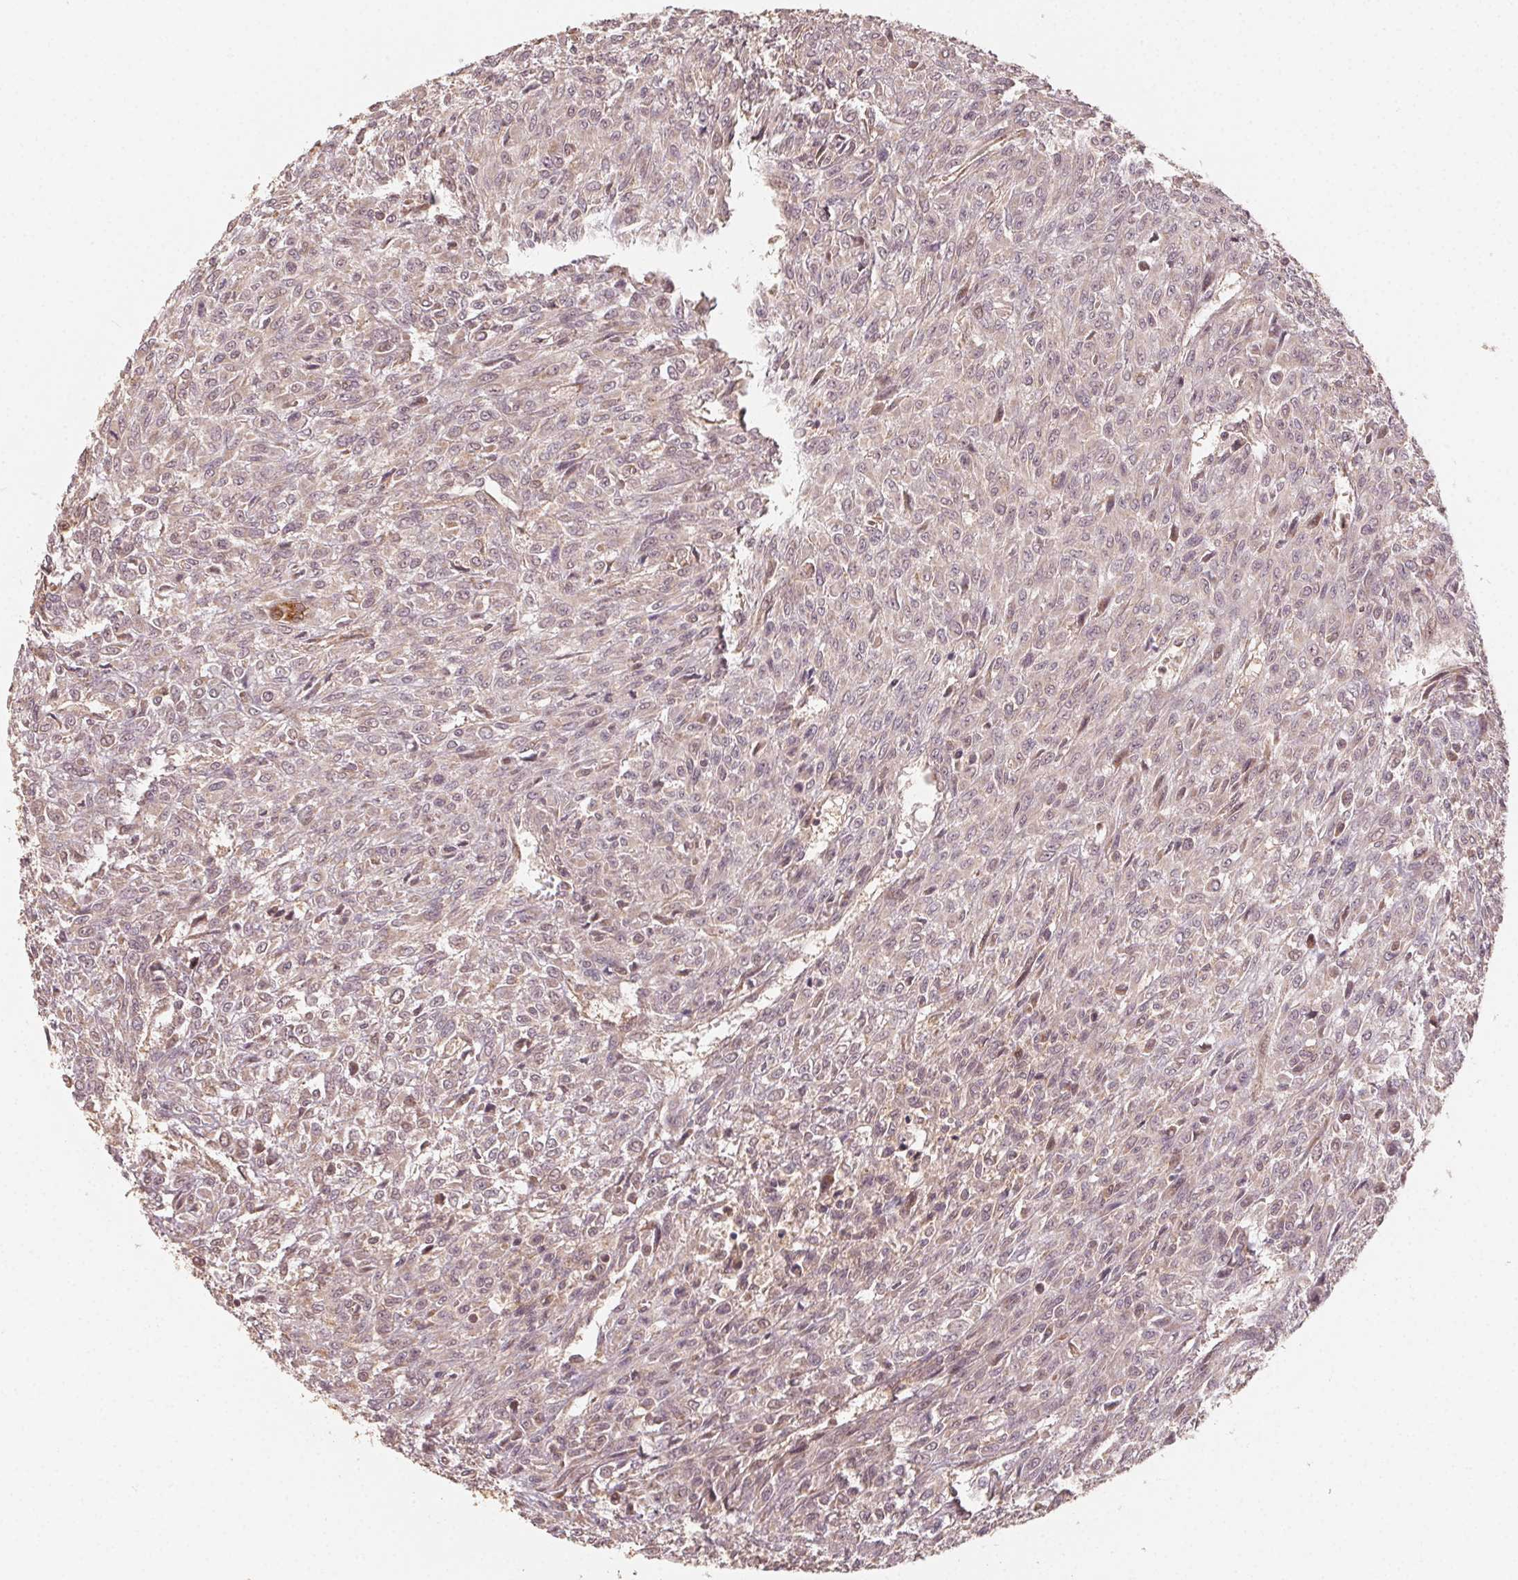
{"staining": {"intensity": "weak", "quantity": "<25%", "location": "cytoplasmic/membranous"}, "tissue": "renal cancer", "cell_type": "Tumor cells", "image_type": "cancer", "snomed": [{"axis": "morphology", "description": "Adenocarcinoma, NOS"}, {"axis": "topography", "description": "Kidney"}], "caption": "The histopathology image shows no staining of tumor cells in renal cancer. (DAB (3,3'-diaminobenzidine) IHC visualized using brightfield microscopy, high magnification).", "gene": "WBP2", "patient": {"sex": "male", "age": 58}}